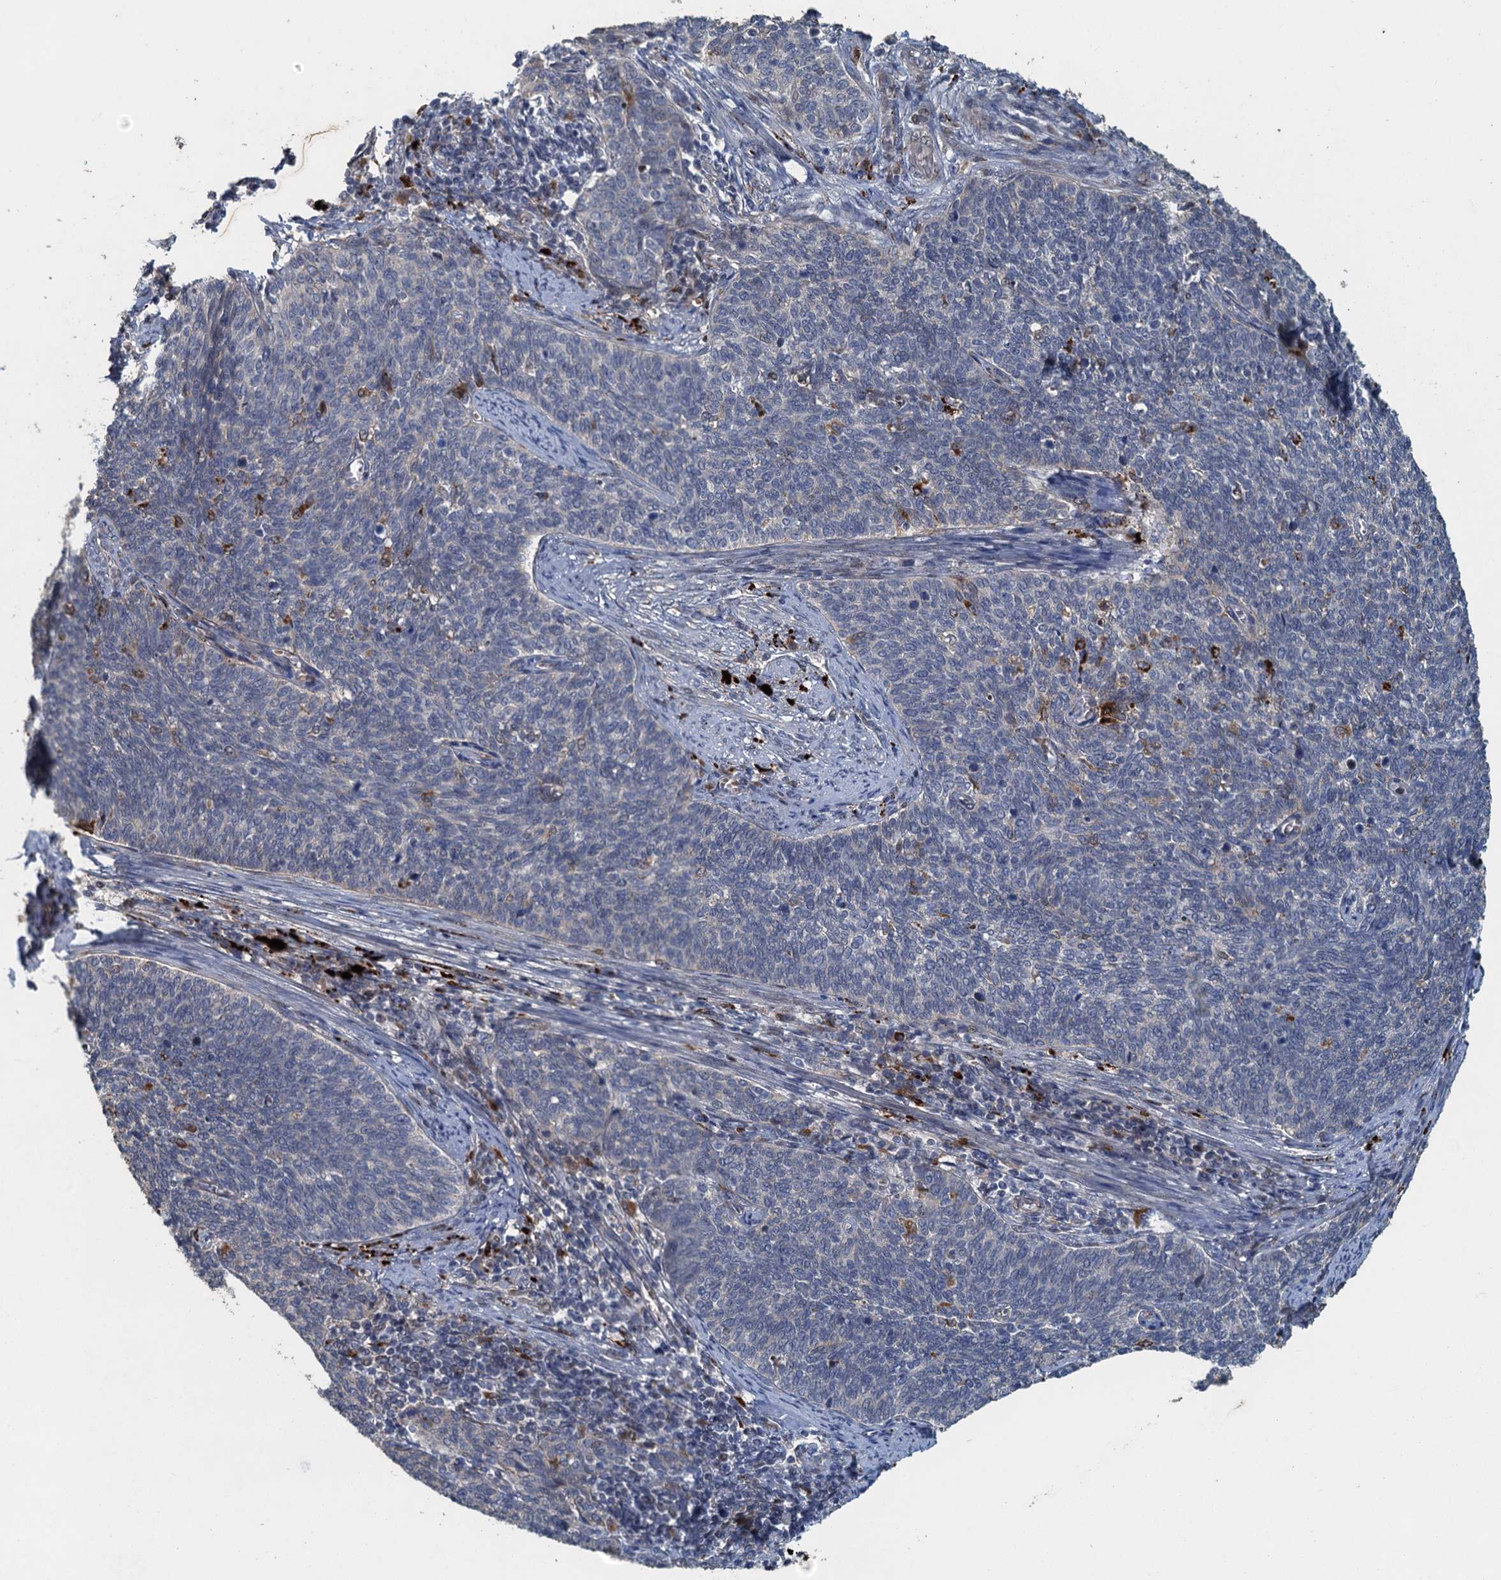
{"staining": {"intensity": "negative", "quantity": "none", "location": "none"}, "tissue": "cervical cancer", "cell_type": "Tumor cells", "image_type": "cancer", "snomed": [{"axis": "morphology", "description": "Squamous cell carcinoma, NOS"}, {"axis": "topography", "description": "Cervix"}], "caption": "An immunohistochemistry (IHC) histopathology image of cervical cancer (squamous cell carcinoma) is shown. There is no staining in tumor cells of cervical cancer (squamous cell carcinoma).", "gene": "AGRN", "patient": {"sex": "female", "age": 39}}